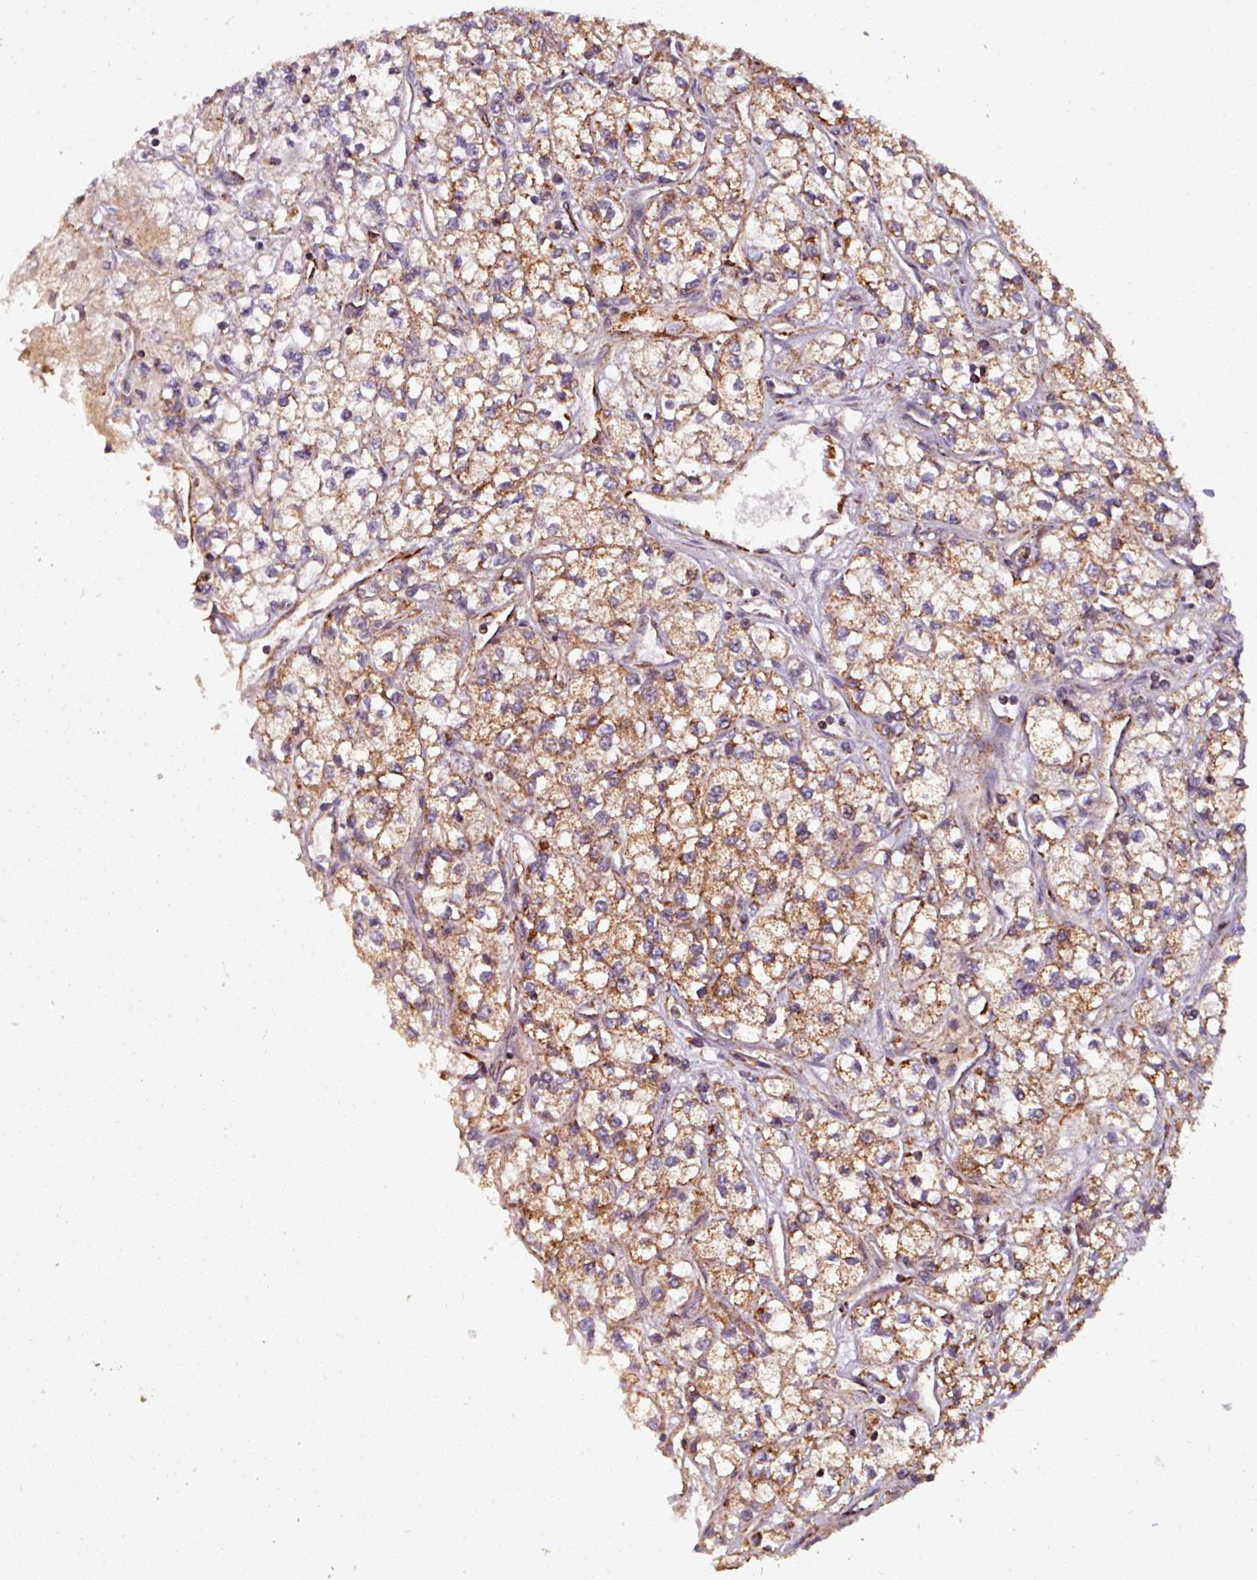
{"staining": {"intensity": "moderate", "quantity": ">75%", "location": "cytoplasmic/membranous"}, "tissue": "renal cancer", "cell_type": "Tumor cells", "image_type": "cancer", "snomed": [{"axis": "morphology", "description": "Adenocarcinoma, NOS"}, {"axis": "topography", "description": "Kidney"}], "caption": "Immunohistochemistry (IHC) image of neoplastic tissue: human renal adenocarcinoma stained using immunohistochemistry reveals medium levels of moderate protein expression localized specifically in the cytoplasmic/membranous of tumor cells, appearing as a cytoplasmic/membranous brown color.", "gene": "MAGT1", "patient": {"sex": "male", "age": 80}}